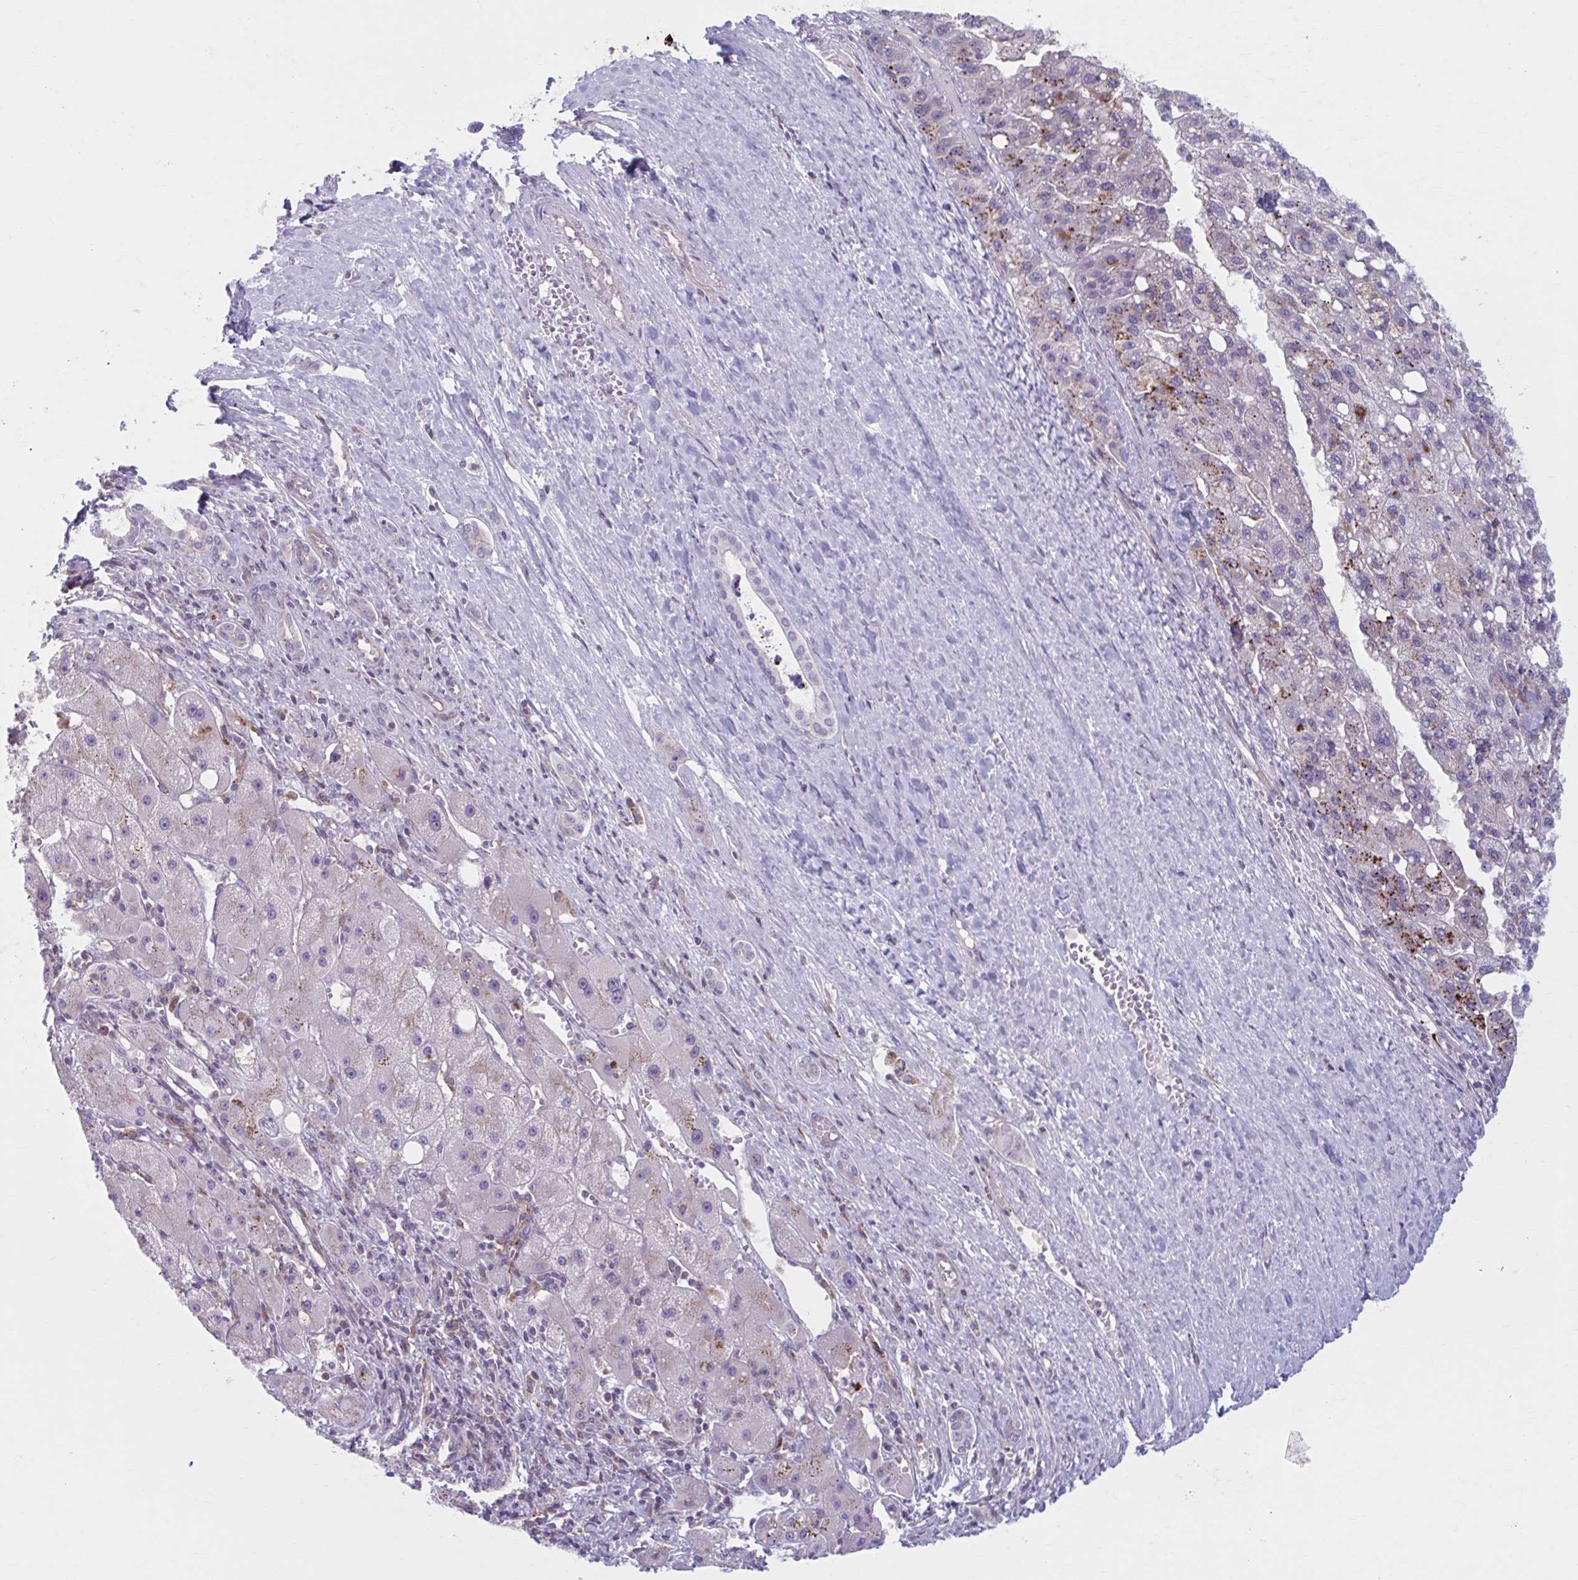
{"staining": {"intensity": "strong", "quantity": "<25%", "location": "cytoplasmic/membranous"}, "tissue": "liver cancer", "cell_type": "Tumor cells", "image_type": "cancer", "snomed": [{"axis": "morphology", "description": "Carcinoma, Hepatocellular, NOS"}, {"axis": "topography", "description": "Liver"}], "caption": "Human liver cancer stained with a brown dye shows strong cytoplasmic/membranous positive staining in approximately <25% of tumor cells.", "gene": "ADAT3", "patient": {"sex": "female", "age": 82}}